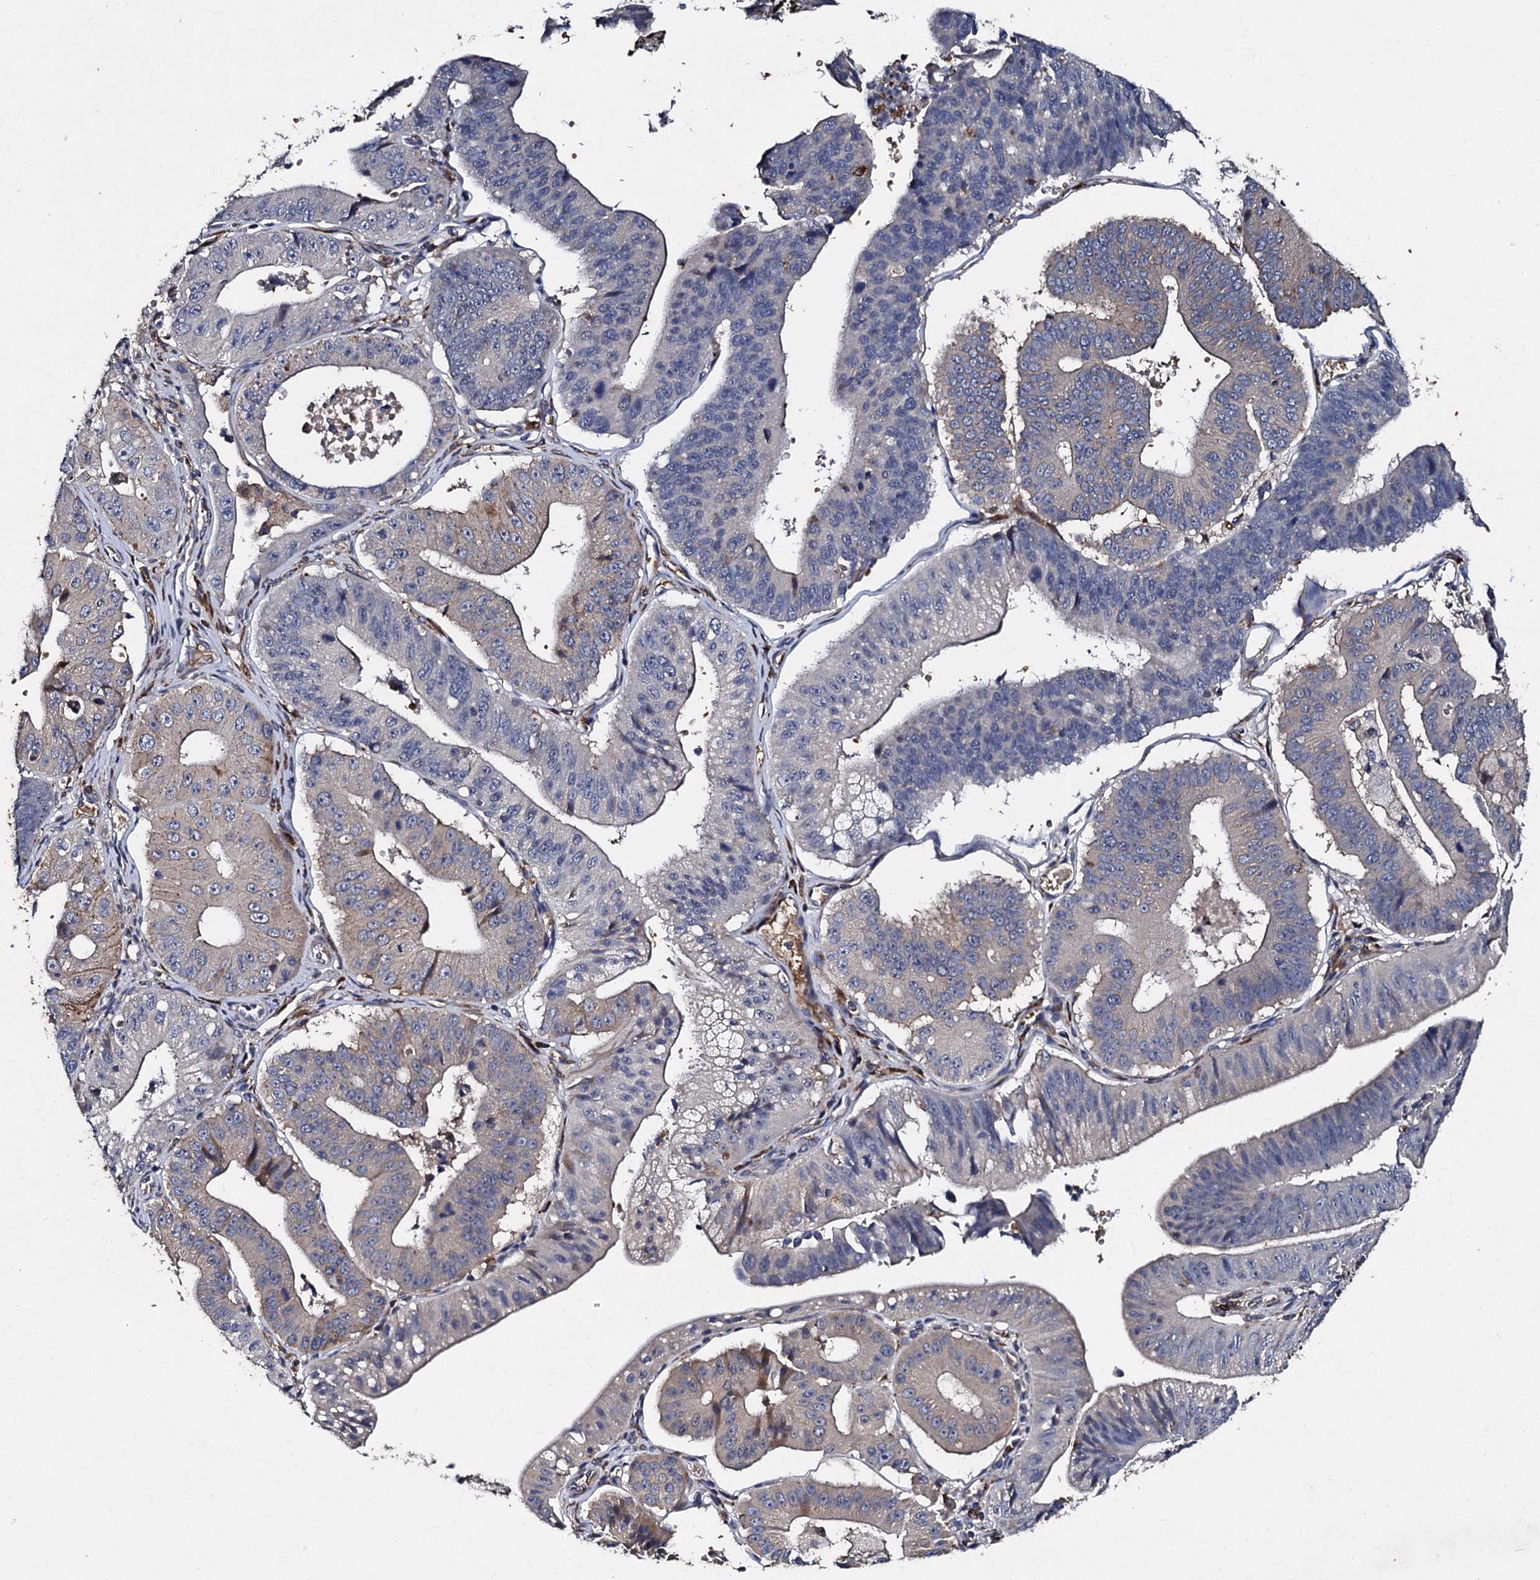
{"staining": {"intensity": "weak", "quantity": "<25%", "location": "cytoplasmic/membranous"}, "tissue": "stomach cancer", "cell_type": "Tumor cells", "image_type": "cancer", "snomed": [{"axis": "morphology", "description": "Adenocarcinoma, NOS"}, {"axis": "topography", "description": "Stomach"}], "caption": "IHC photomicrograph of neoplastic tissue: human stomach cancer (adenocarcinoma) stained with DAB (3,3'-diaminobenzidine) exhibits no significant protein expression in tumor cells.", "gene": "LRRC28", "patient": {"sex": "male", "age": 59}}